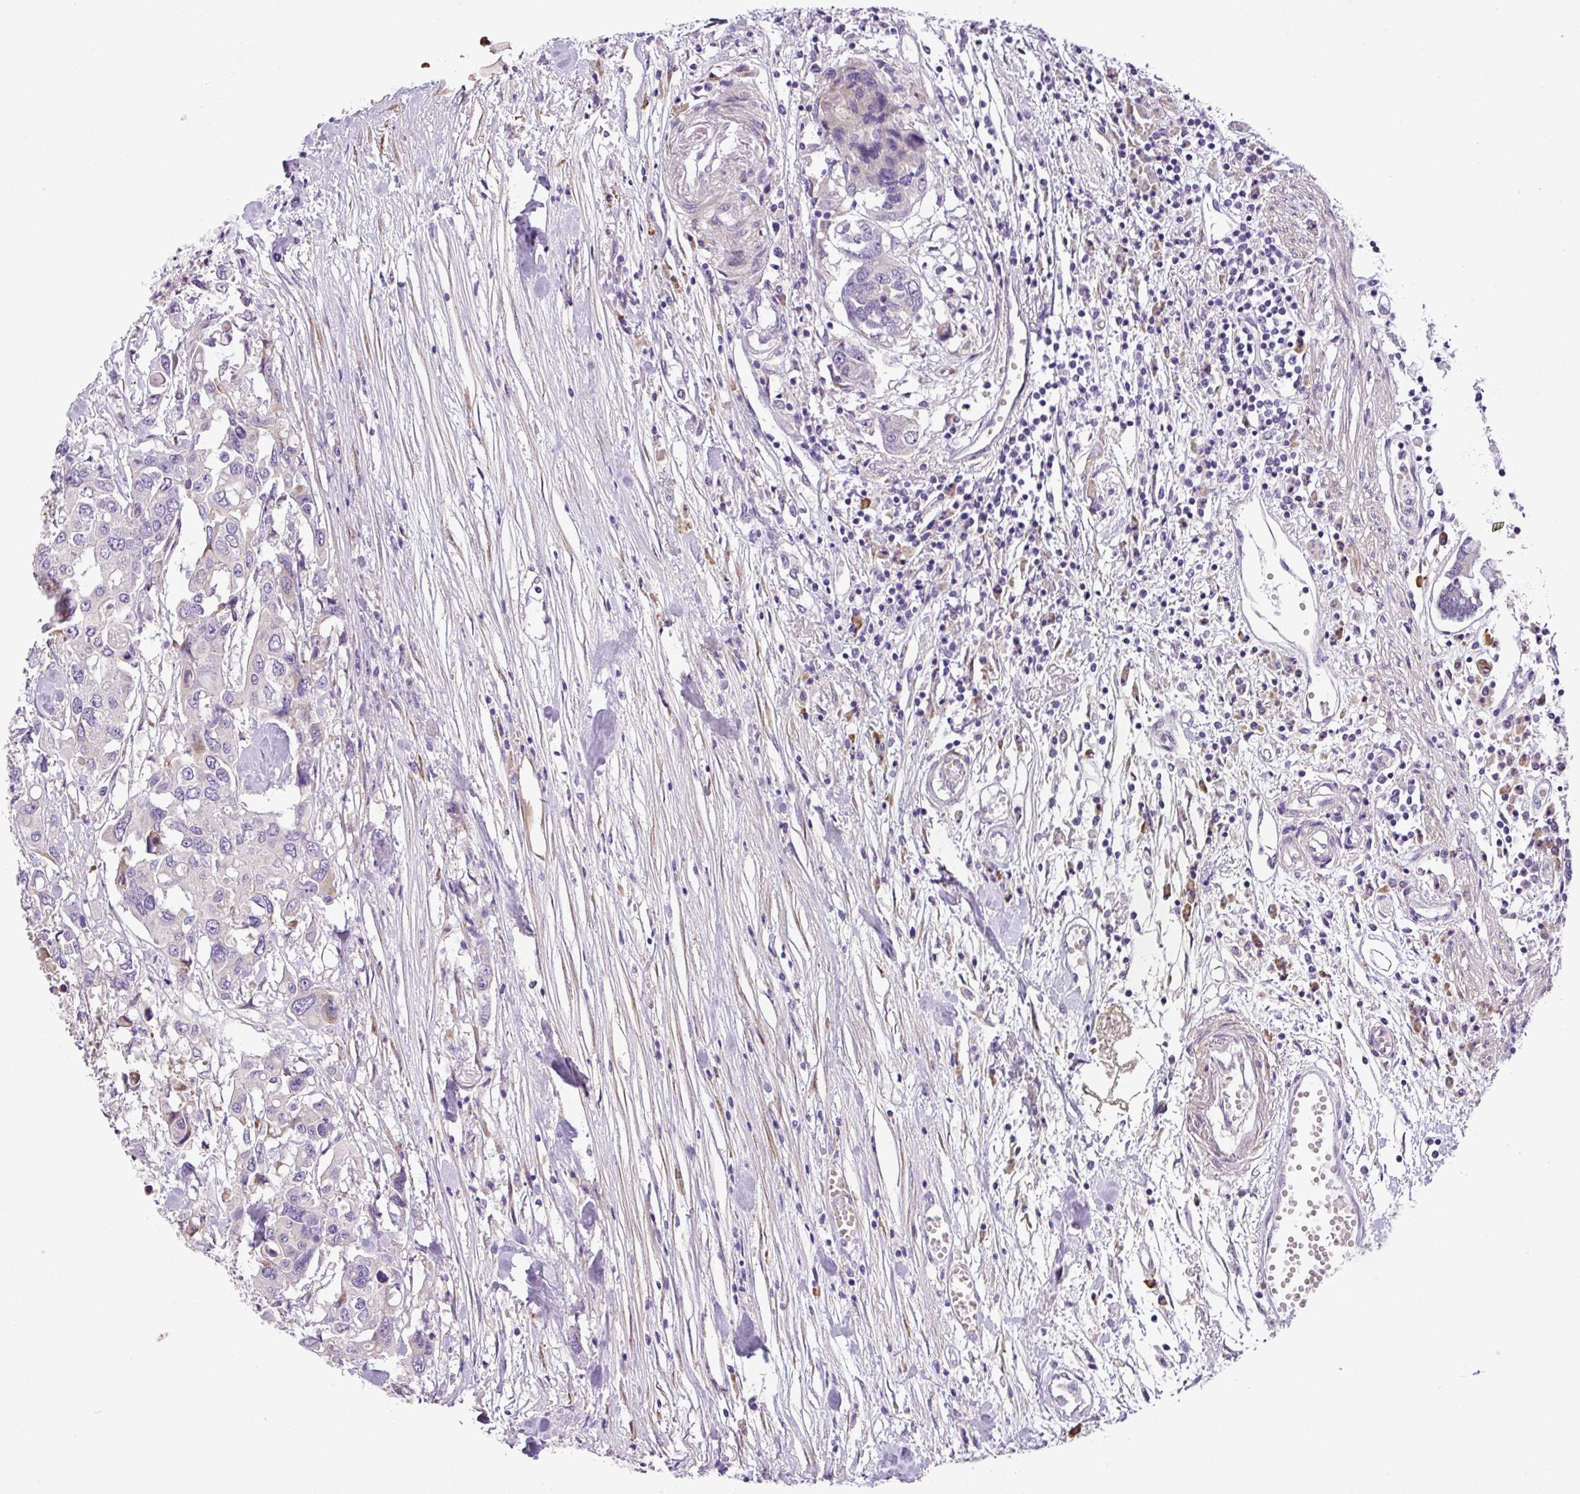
{"staining": {"intensity": "negative", "quantity": "none", "location": "none"}, "tissue": "colorectal cancer", "cell_type": "Tumor cells", "image_type": "cancer", "snomed": [{"axis": "morphology", "description": "Adenocarcinoma, NOS"}, {"axis": "topography", "description": "Colon"}], "caption": "This micrograph is of colorectal cancer (adenocarcinoma) stained with immunohistochemistry (IHC) to label a protein in brown with the nuclei are counter-stained blue. There is no staining in tumor cells.", "gene": "MOCS3", "patient": {"sex": "male", "age": 77}}